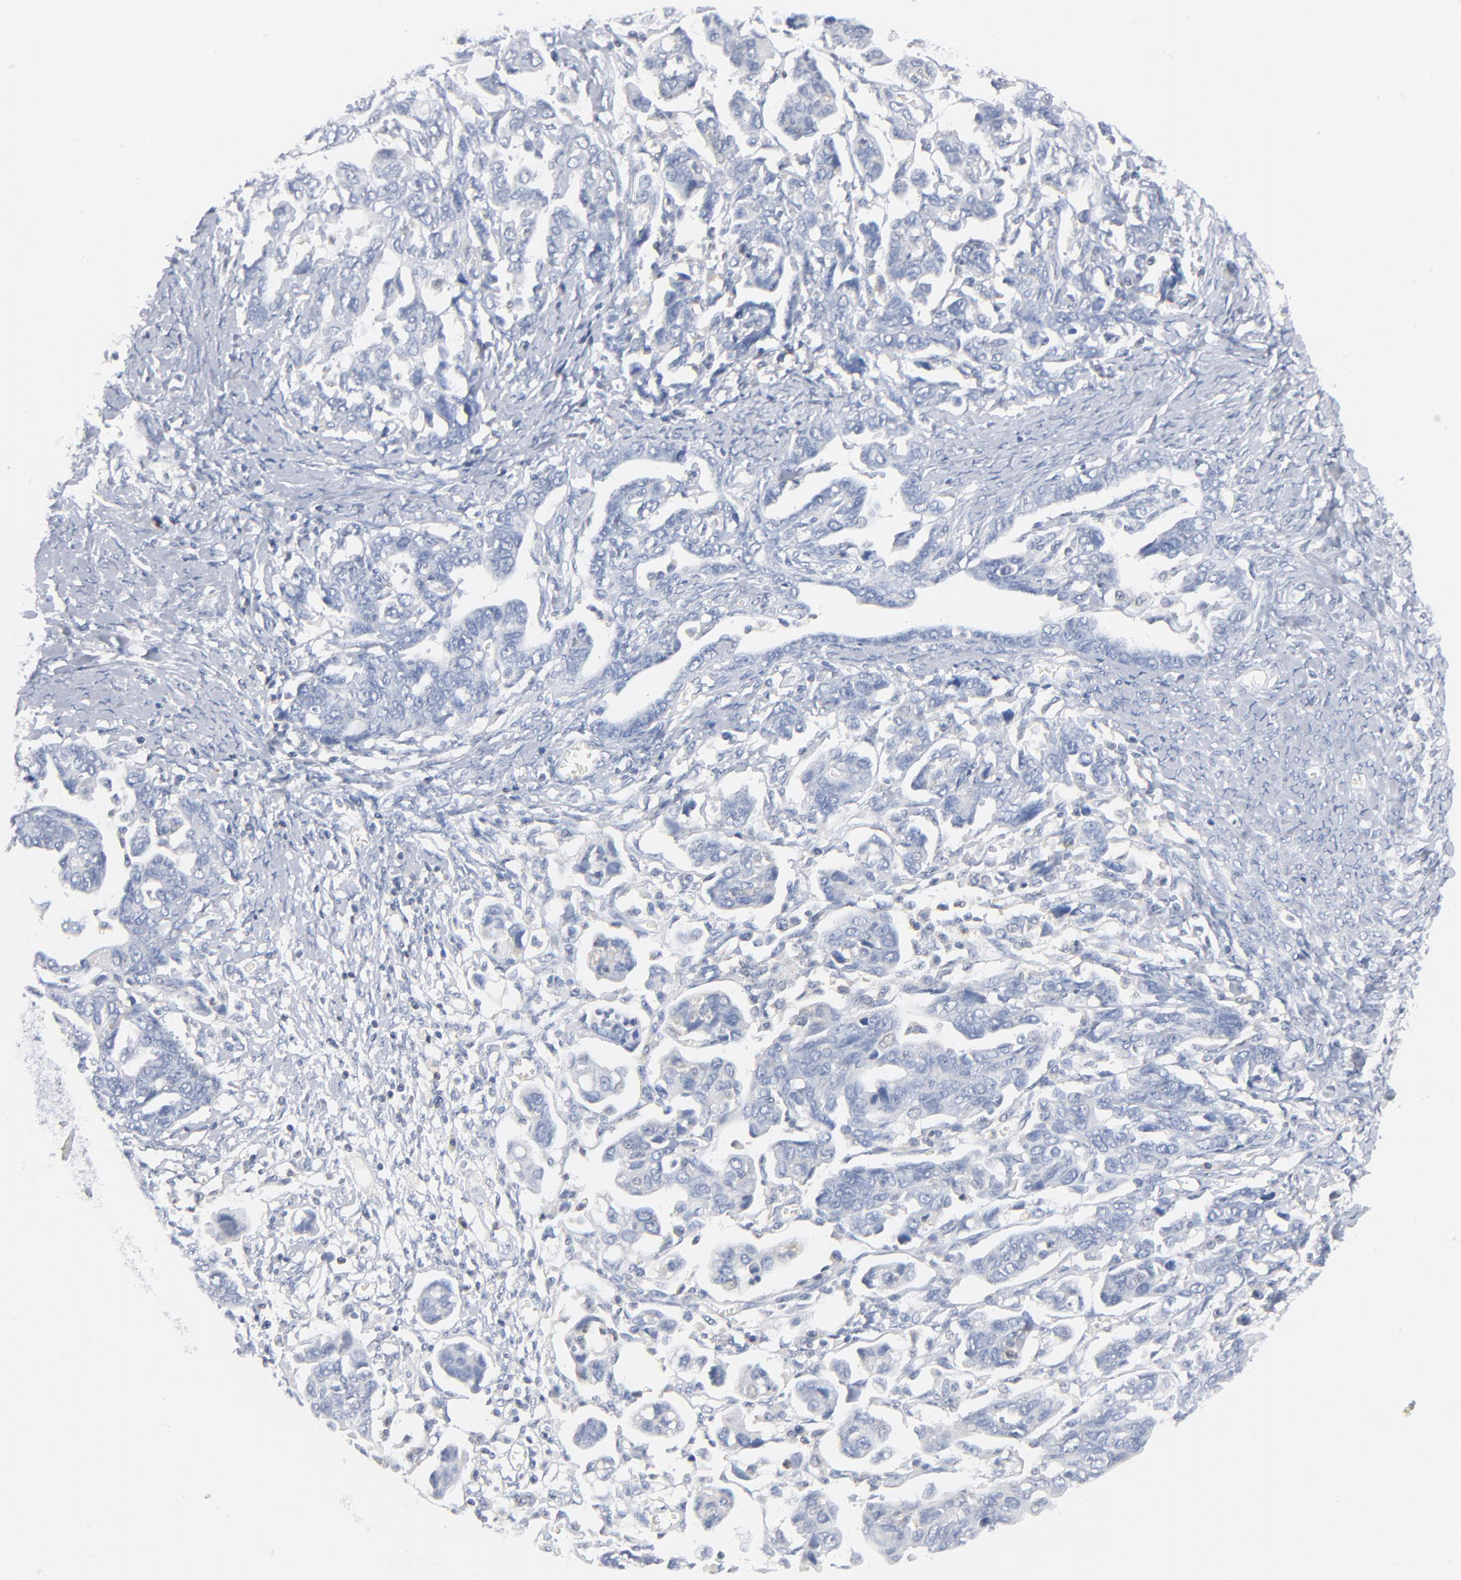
{"staining": {"intensity": "negative", "quantity": "none", "location": "none"}, "tissue": "ovarian cancer", "cell_type": "Tumor cells", "image_type": "cancer", "snomed": [{"axis": "morphology", "description": "Cystadenocarcinoma, serous, NOS"}, {"axis": "topography", "description": "Ovary"}], "caption": "Immunohistochemistry micrograph of neoplastic tissue: ovarian serous cystadenocarcinoma stained with DAB exhibits no significant protein positivity in tumor cells.", "gene": "PTK2B", "patient": {"sex": "female", "age": 69}}